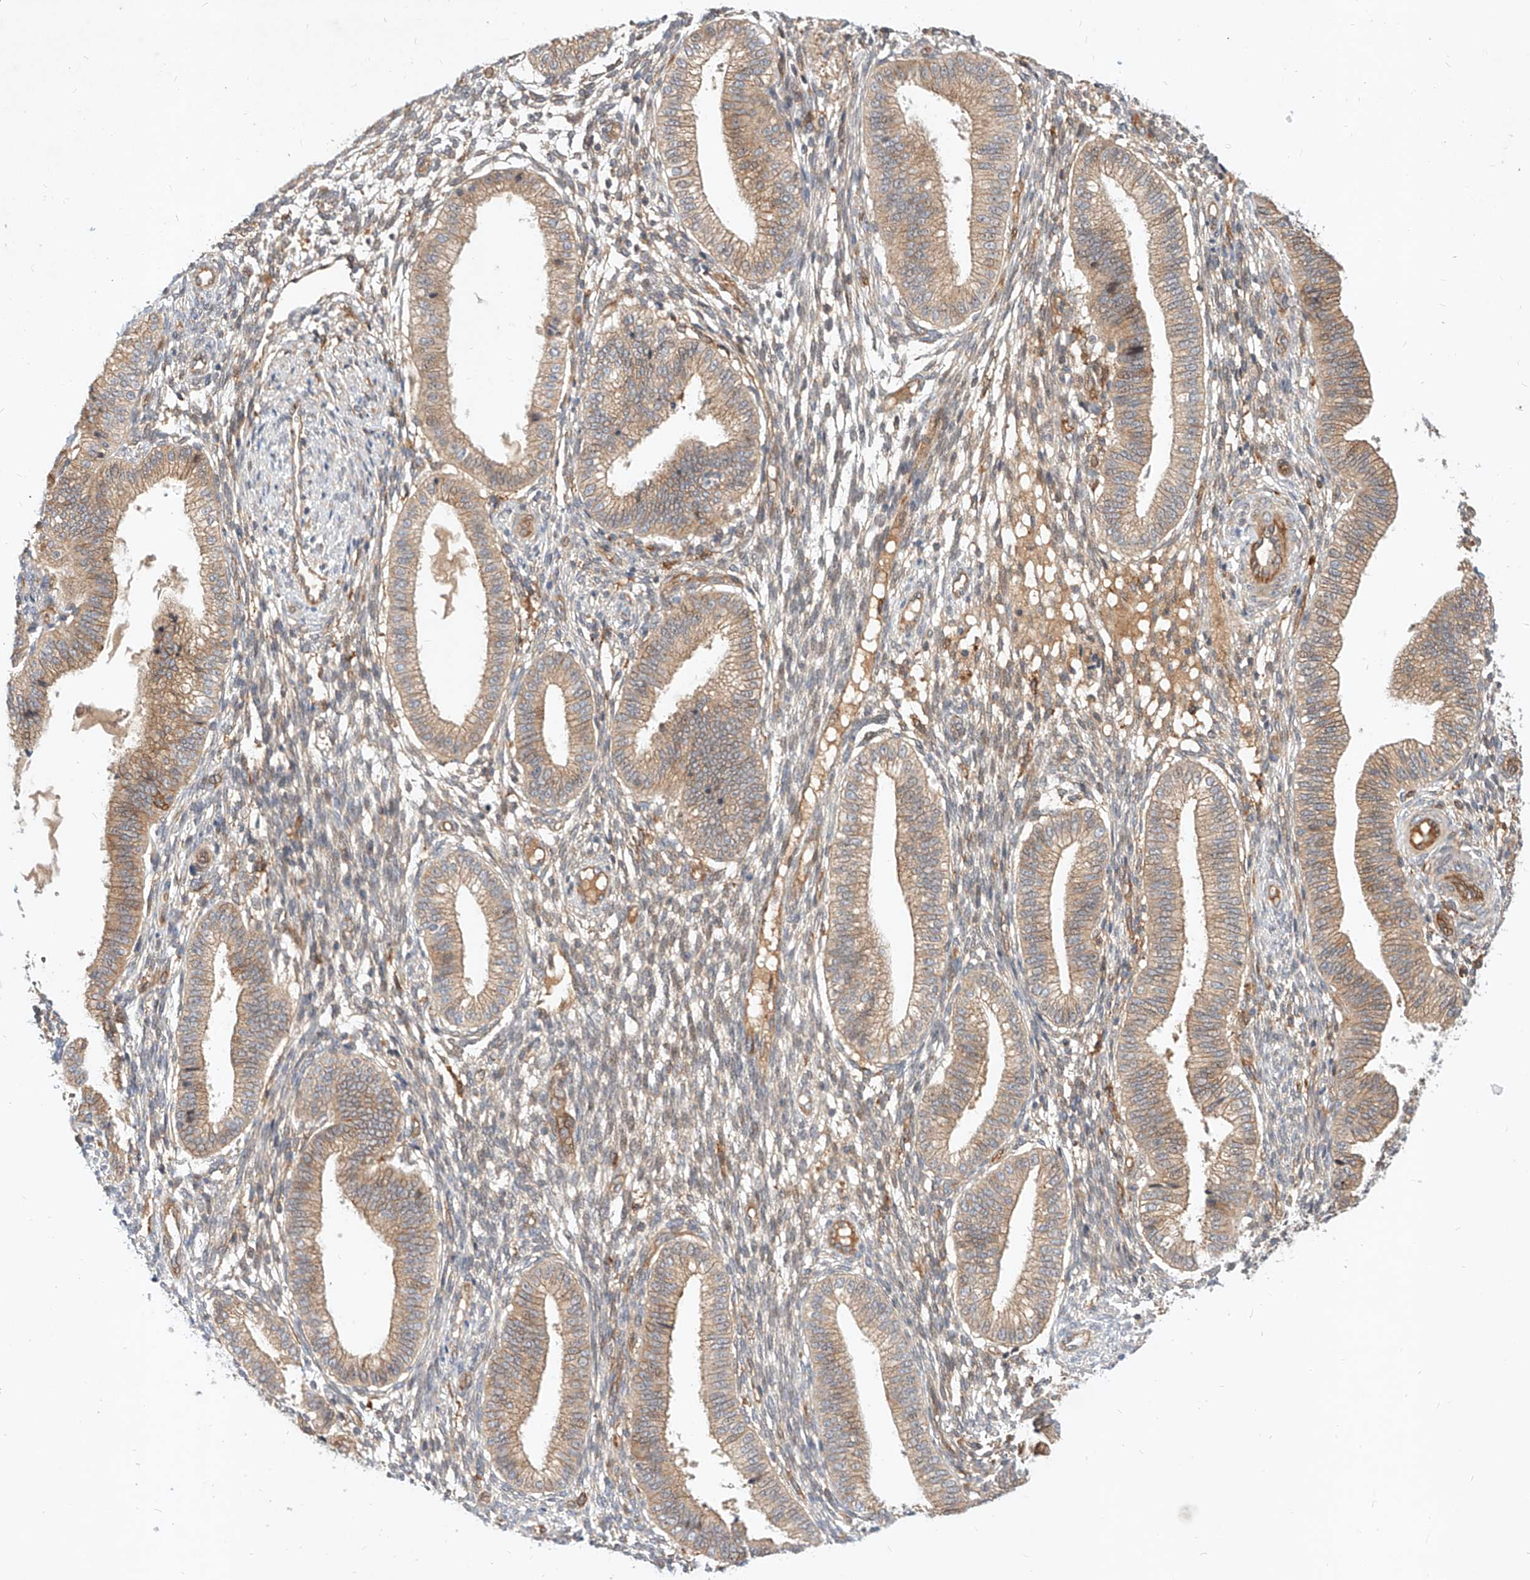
{"staining": {"intensity": "moderate", "quantity": "<25%", "location": "cytoplasmic/membranous"}, "tissue": "endometrium", "cell_type": "Cells in endometrial stroma", "image_type": "normal", "snomed": [{"axis": "morphology", "description": "Normal tissue, NOS"}, {"axis": "topography", "description": "Endometrium"}], "caption": "Immunohistochemical staining of normal human endometrium reveals <25% levels of moderate cytoplasmic/membranous protein staining in about <25% of cells in endometrial stroma.", "gene": "NFAM1", "patient": {"sex": "female", "age": 39}}